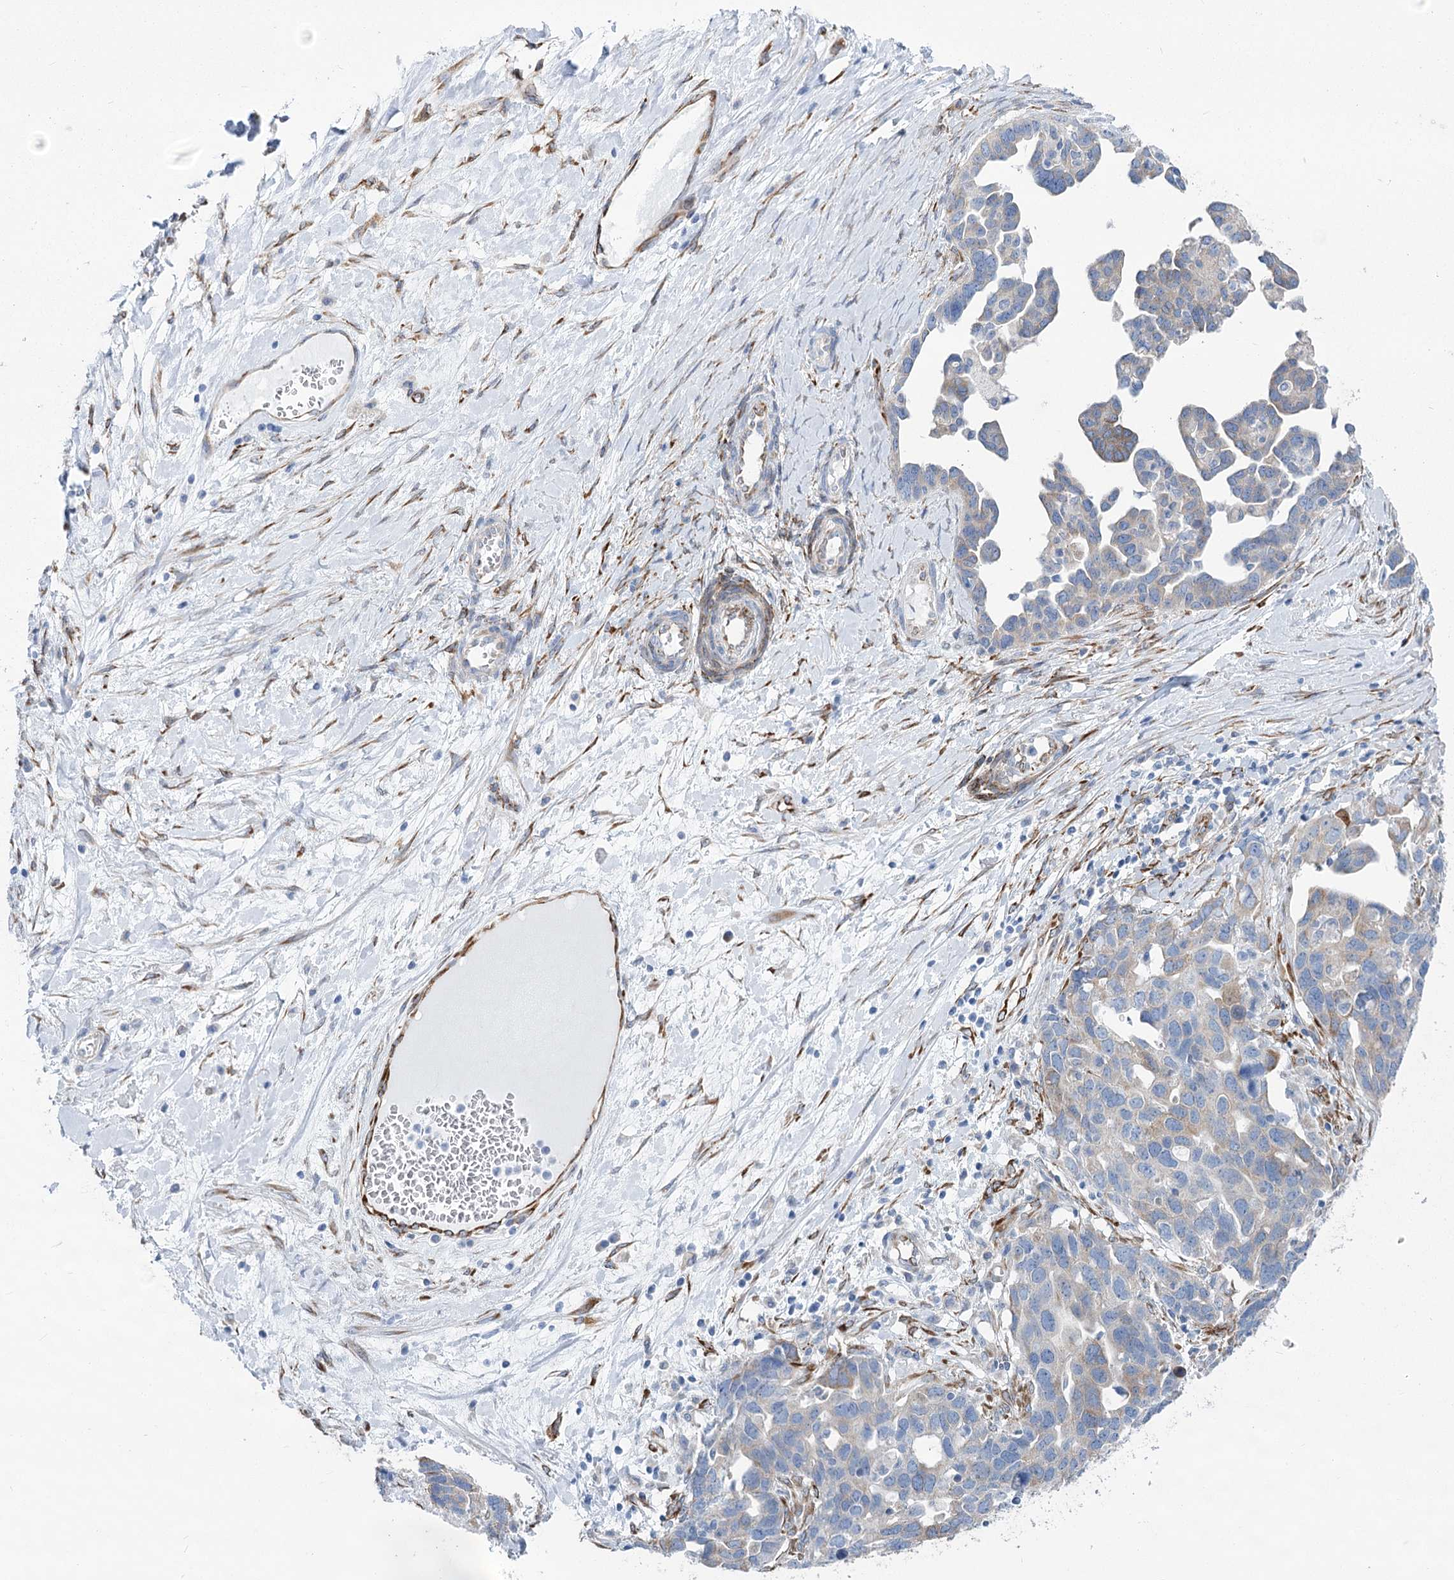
{"staining": {"intensity": "moderate", "quantity": "<25%", "location": "cytoplasmic/membranous"}, "tissue": "ovarian cancer", "cell_type": "Tumor cells", "image_type": "cancer", "snomed": [{"axis": "morphology", "description": "Cystadenocarcinoma, serous, NOS"}, {"axis": "topography", "description": "Ovary"}], "caption": "Human ovarian cancer stained with a brown dye shows moderate cytoplasmic/membranous positive staining in approximately <25% of tumor cells.", "gene": "YTHDC2", "patient": {"sex": "female", "age": 54}}